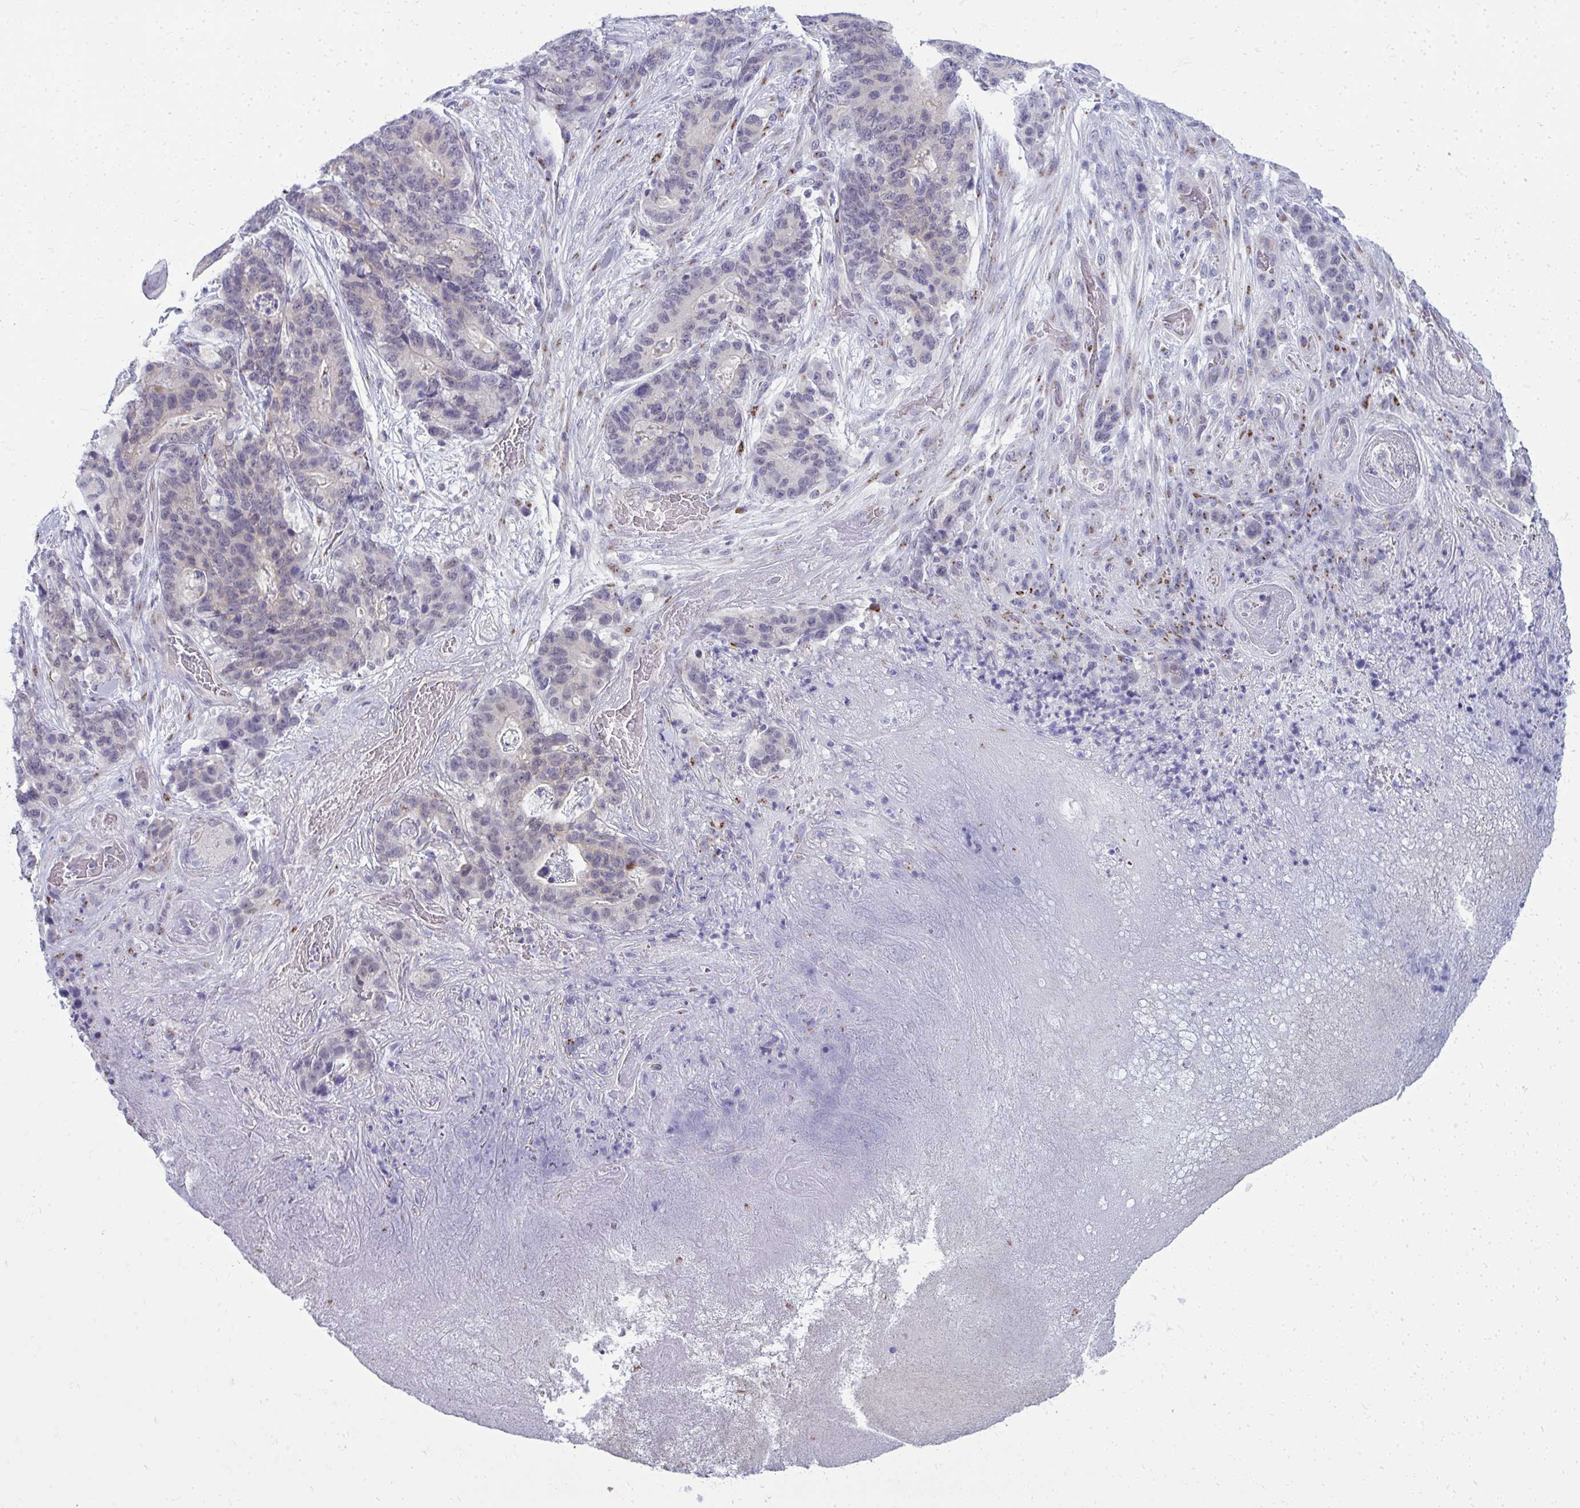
{"staining": {"intensity": "negative", "quantity": "none", "location": "none"}, "tissue": "stomach cancer", "cell_type": "Tumor cells", "image_type": "cancer", "snomed": [{"axis": "morphology", "description": "Normal tissue, NOS"}, {"axis": "morphology", "description": "Adenocarcinoma, NOS"}, {"axis": "topography", "description": "Stomach"}], "caption": "Histopathology image shows no protein positivity in tumor cells of stomach cancer (adenocarcinoma) tissue.", "gene": "DTX4", "patient": {"sex": "female", "age": 64}}